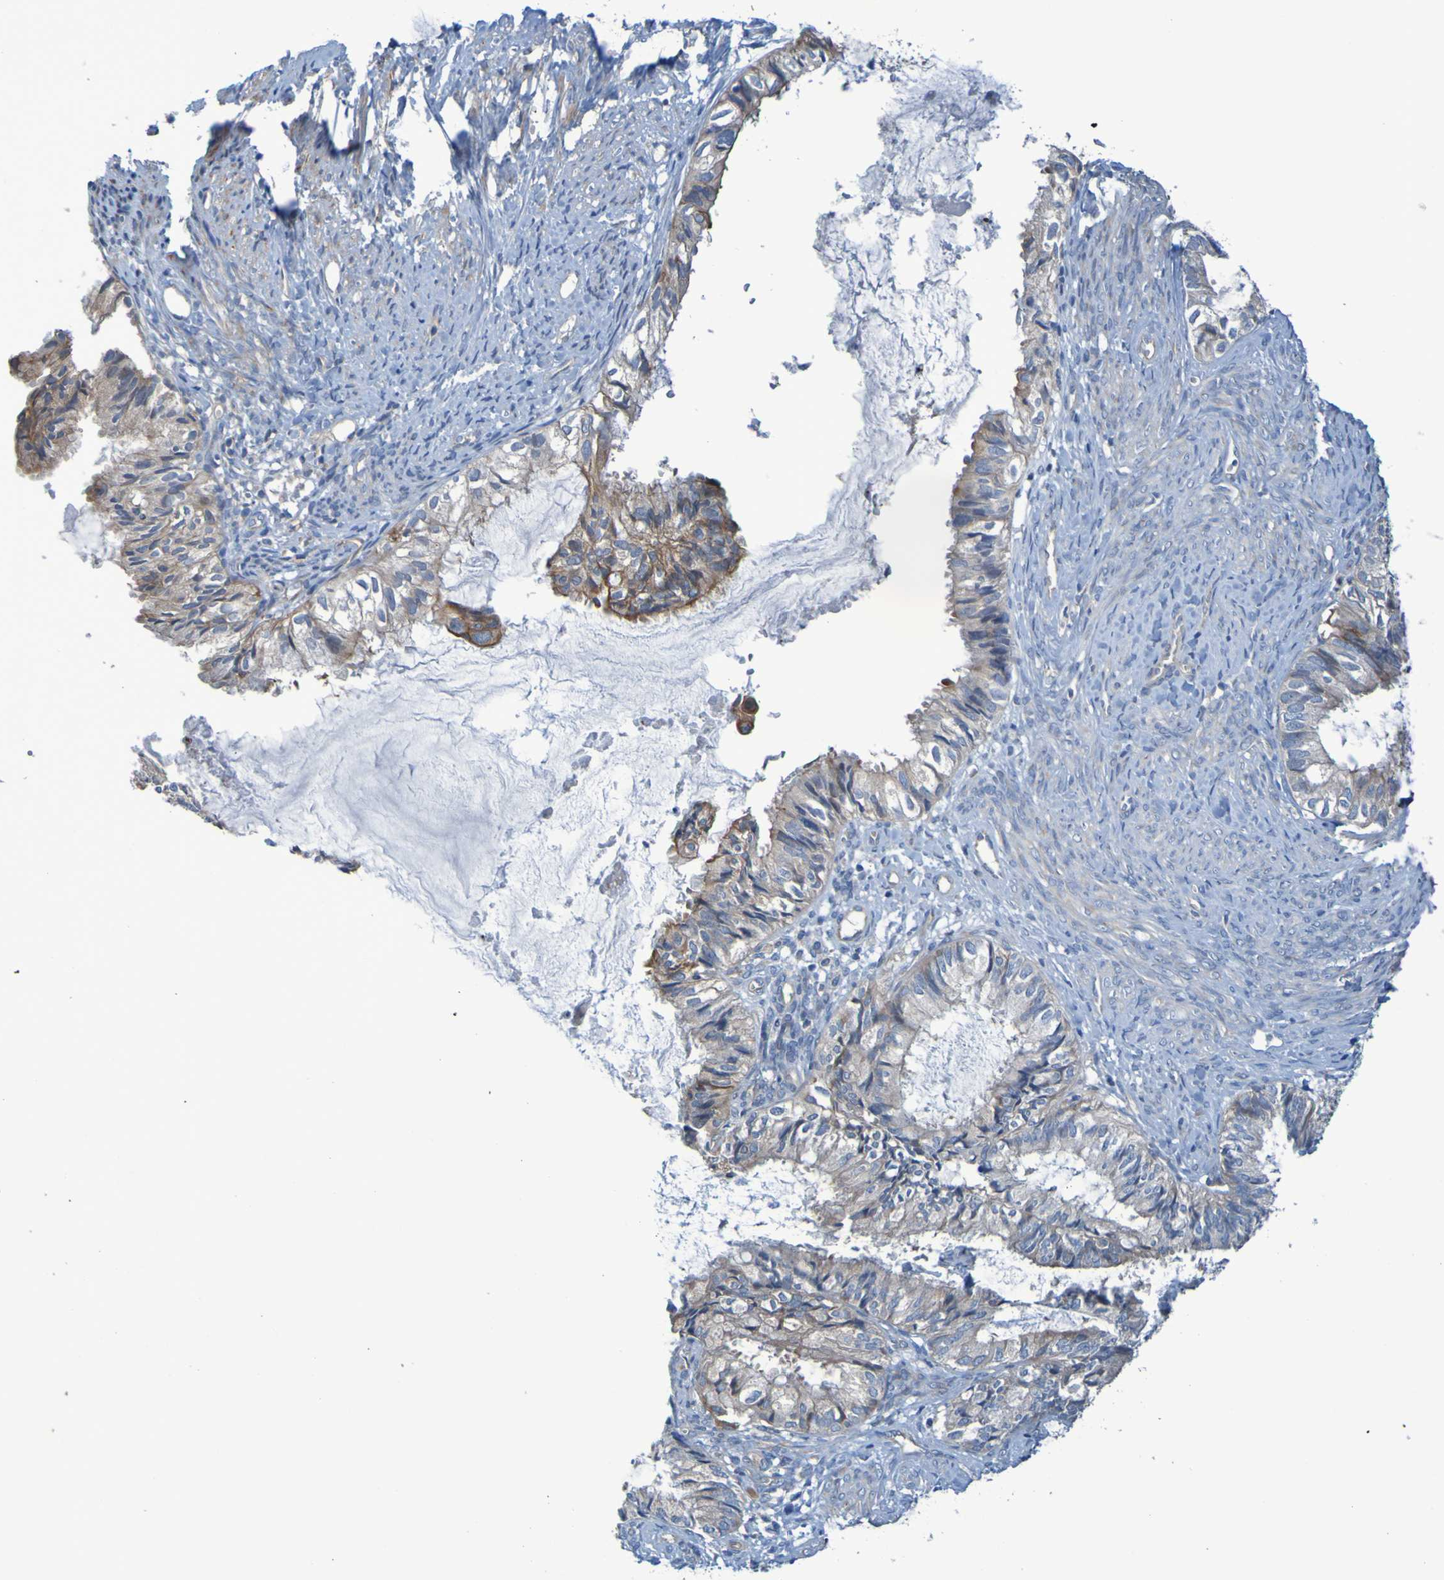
{"staining": {"intensity": "moderate", "quantity": ">75%", "location": "cytoplasmic/membranous"}, "tissue": "cervical cancer", "cell_type": "Tumor cells", "image_type": "cancer", "snomed": [{"axis": "morphology", "description": "Normal tissue, NOS"}, {"axis": "morphology", "description": "Adenocarcinoma, NOS"}, {"axis": "topography", "description": "Cervix"}, {"axis": "topography", "description": "Endometrium"}], "caption": "An IHC histopathology image of neoplastic tissue is shown. Protein staining in brown highlights moderate cytoplasmic/membranous positivity in cervical cancer (adenocarcinoma) within tumor cells. The staining is performed using DAB brown chromogen to label protein expression. The nuclei are counter-stained blue using hematoxylin.", "gene": "NPRL3", "patient": {"sex": "female", "age": 86}}